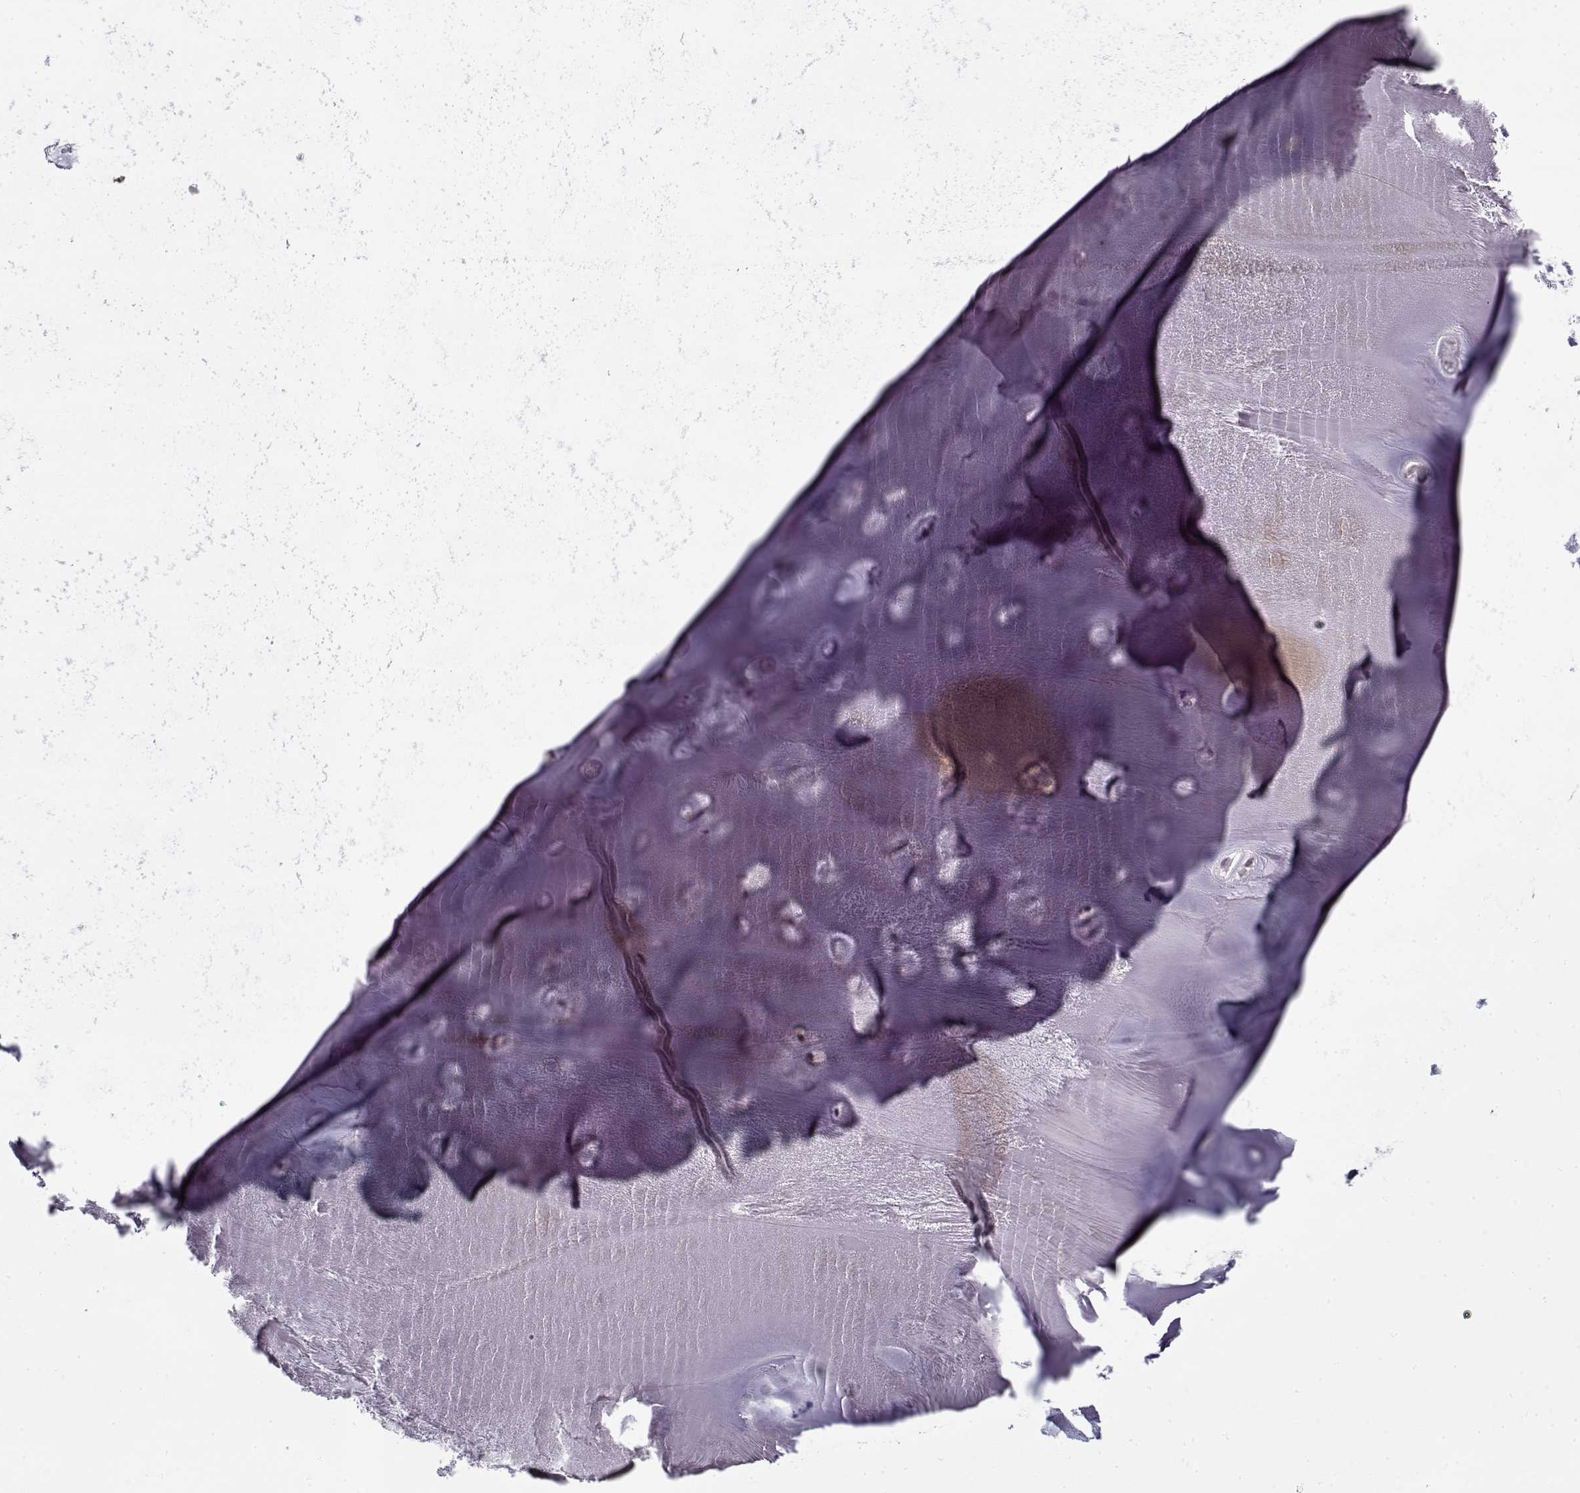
{"staining": {"intensity": "negative", "quantity": "none", "location": "none"}, "tissue": "soft tissue", "cell_type": "Chondrocytes", "image_type": "normal", "snomed": [{"axis": "morphology", "description": "Normal tissue, NOS"}, {"axis": "morphology", "description": "Squamous cell carcinoma, NOS"}, {"axis": "topography", "description": "Cartilage tissue"}, {"axis": "topography", "description": "Lung"}], "caption": "Photomicrograph shows no significant protein staining in chondrocytes of unremarkable soft tissue. Brightfield microscopy of immunohistochemistry (IHC) stained with DAB (brown) and hematoxylin (blue), captured at high magnification.", "gene": "LAMA2", "patient": {"sex": "male", "age": 66}}